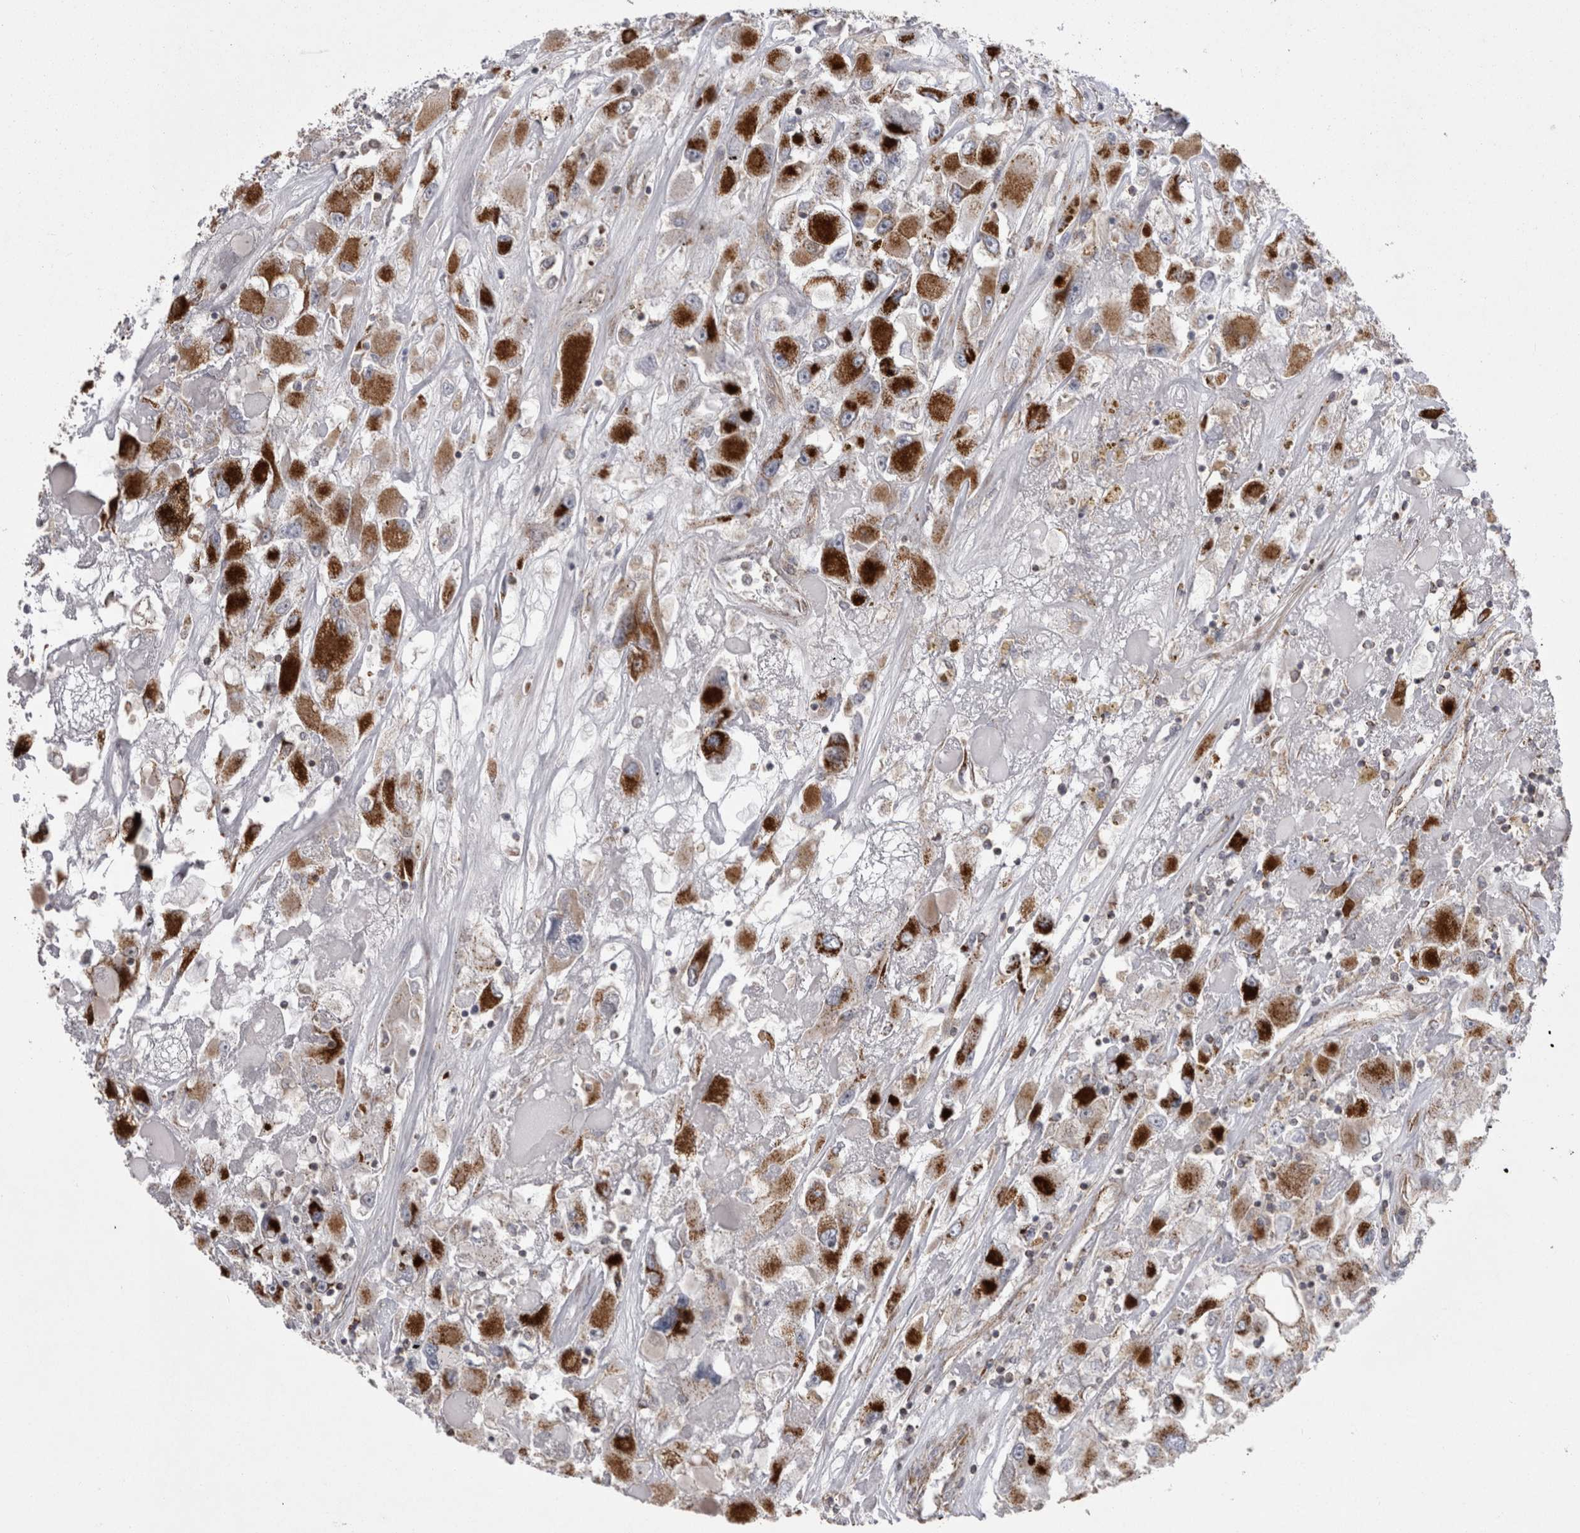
{"staining": {"intensity": "strong", "quantity": ">75%", "location": "cytoplasmic/membranous"}, "tissue": "renal cancer", "cell_type": "Tumor cells", "image_type": "cancer", "snomed": [{"axis": "morphology", "description": "Adenocarcinoma, NOS"}, {"axis": "topography", "description": "Kidney"}], "caption": "A micrograph of renal cancer stained for a protein demonstrates strong cytoplasmic/membranous brown staining in tumor cells.", "gene": "TSPOAP1", "patient": {"sex": "female", "age": 52}}